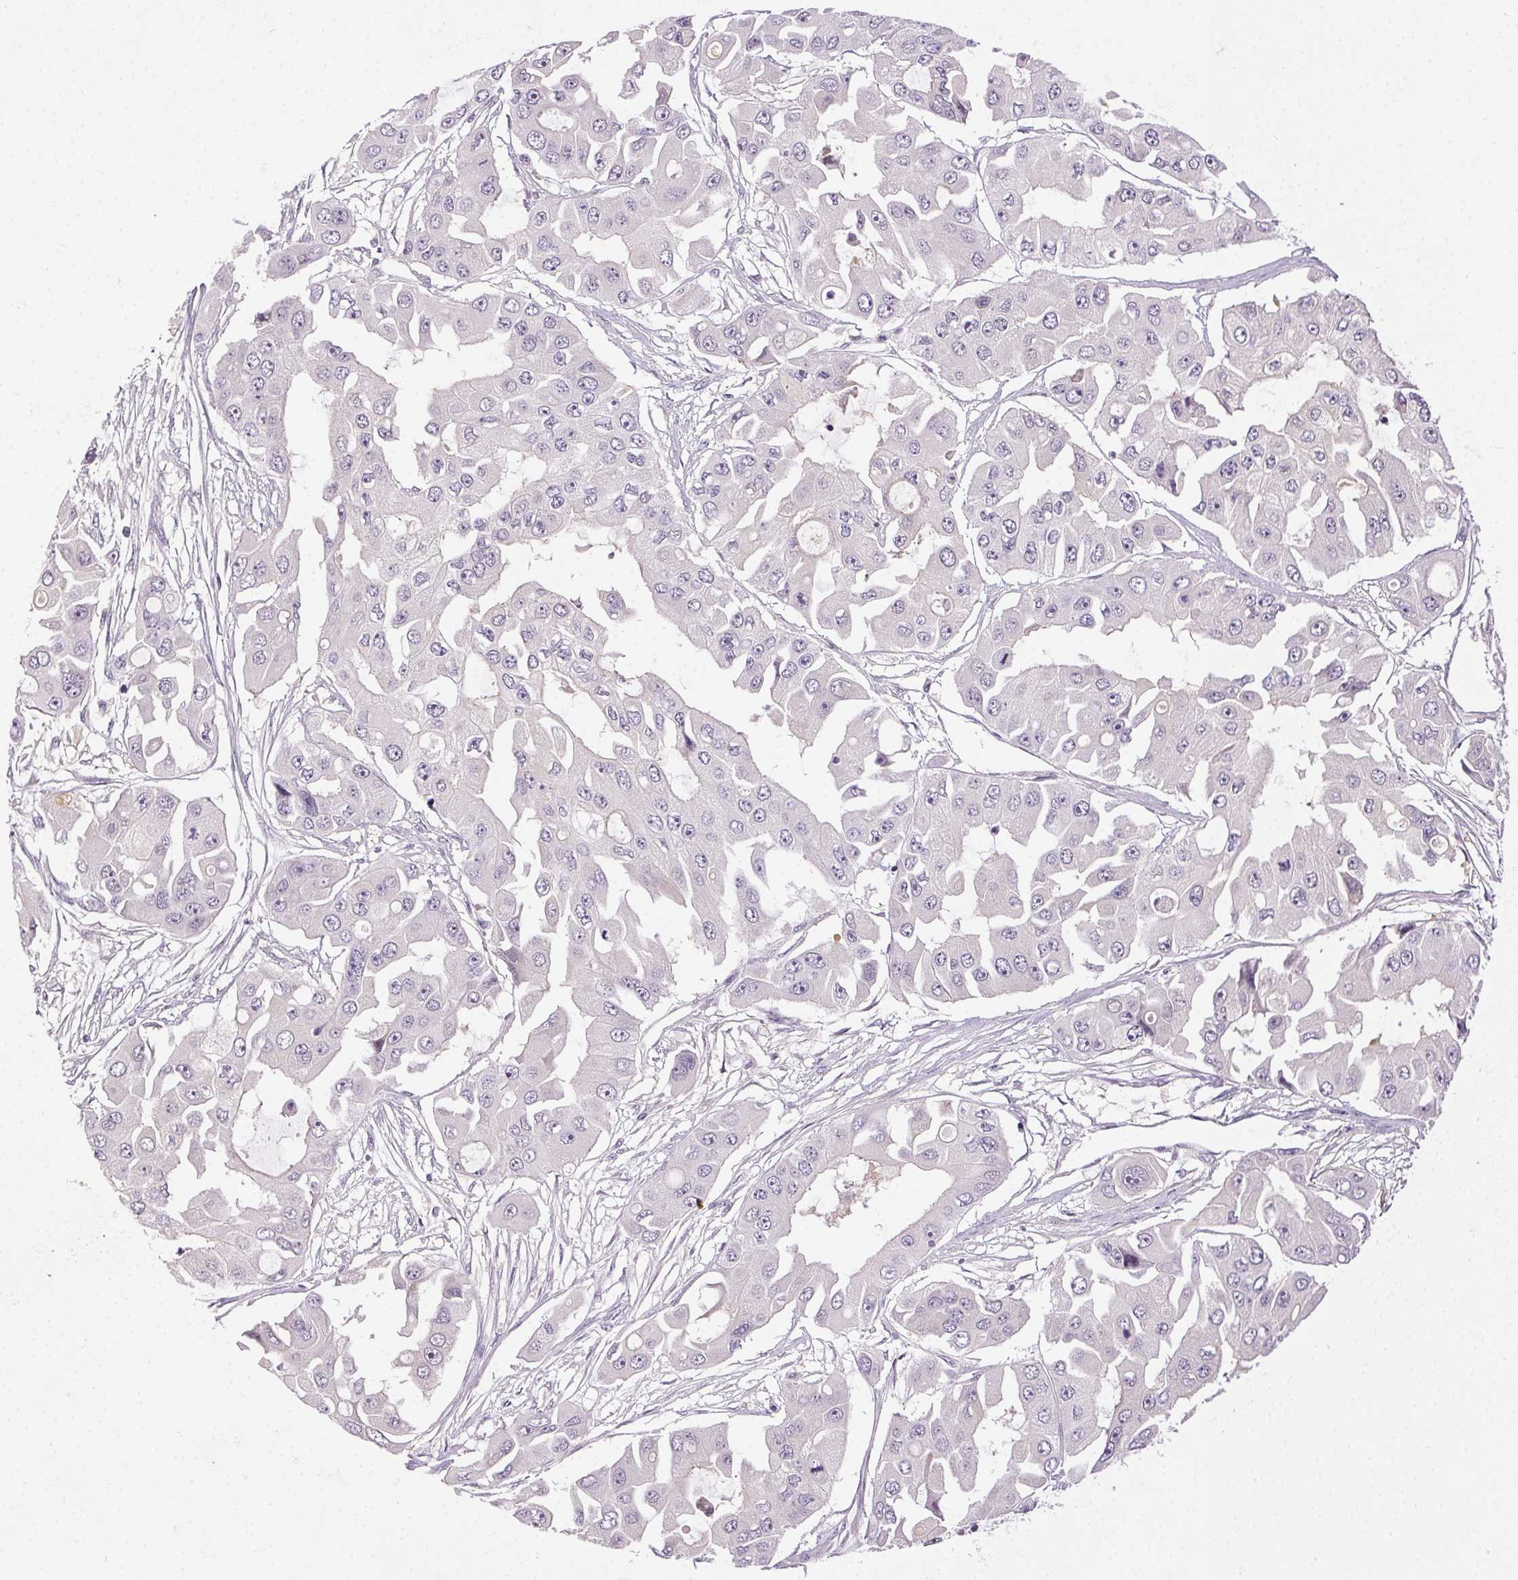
{"staining": {"intensity": "negative", "quantity": "none", "location": "none"}, "tissue": "ovarian cancer", "cell_type": "Tumor cells", "image_type": "cancer", "snomed": [{"axis": "morphology", "description": "Cystadenocarcinoma, serous, NOS"}, {"axis": "topography", "description": "Ovary"}], "caption": "Serous cystadenocarcinoma (ovarian) stained for a protein using immunohistochemistry (IHC) demonstrates no expression tumor cells.", "gene": "FAM168A", "patient": {"sex": "female", "age": 56}}